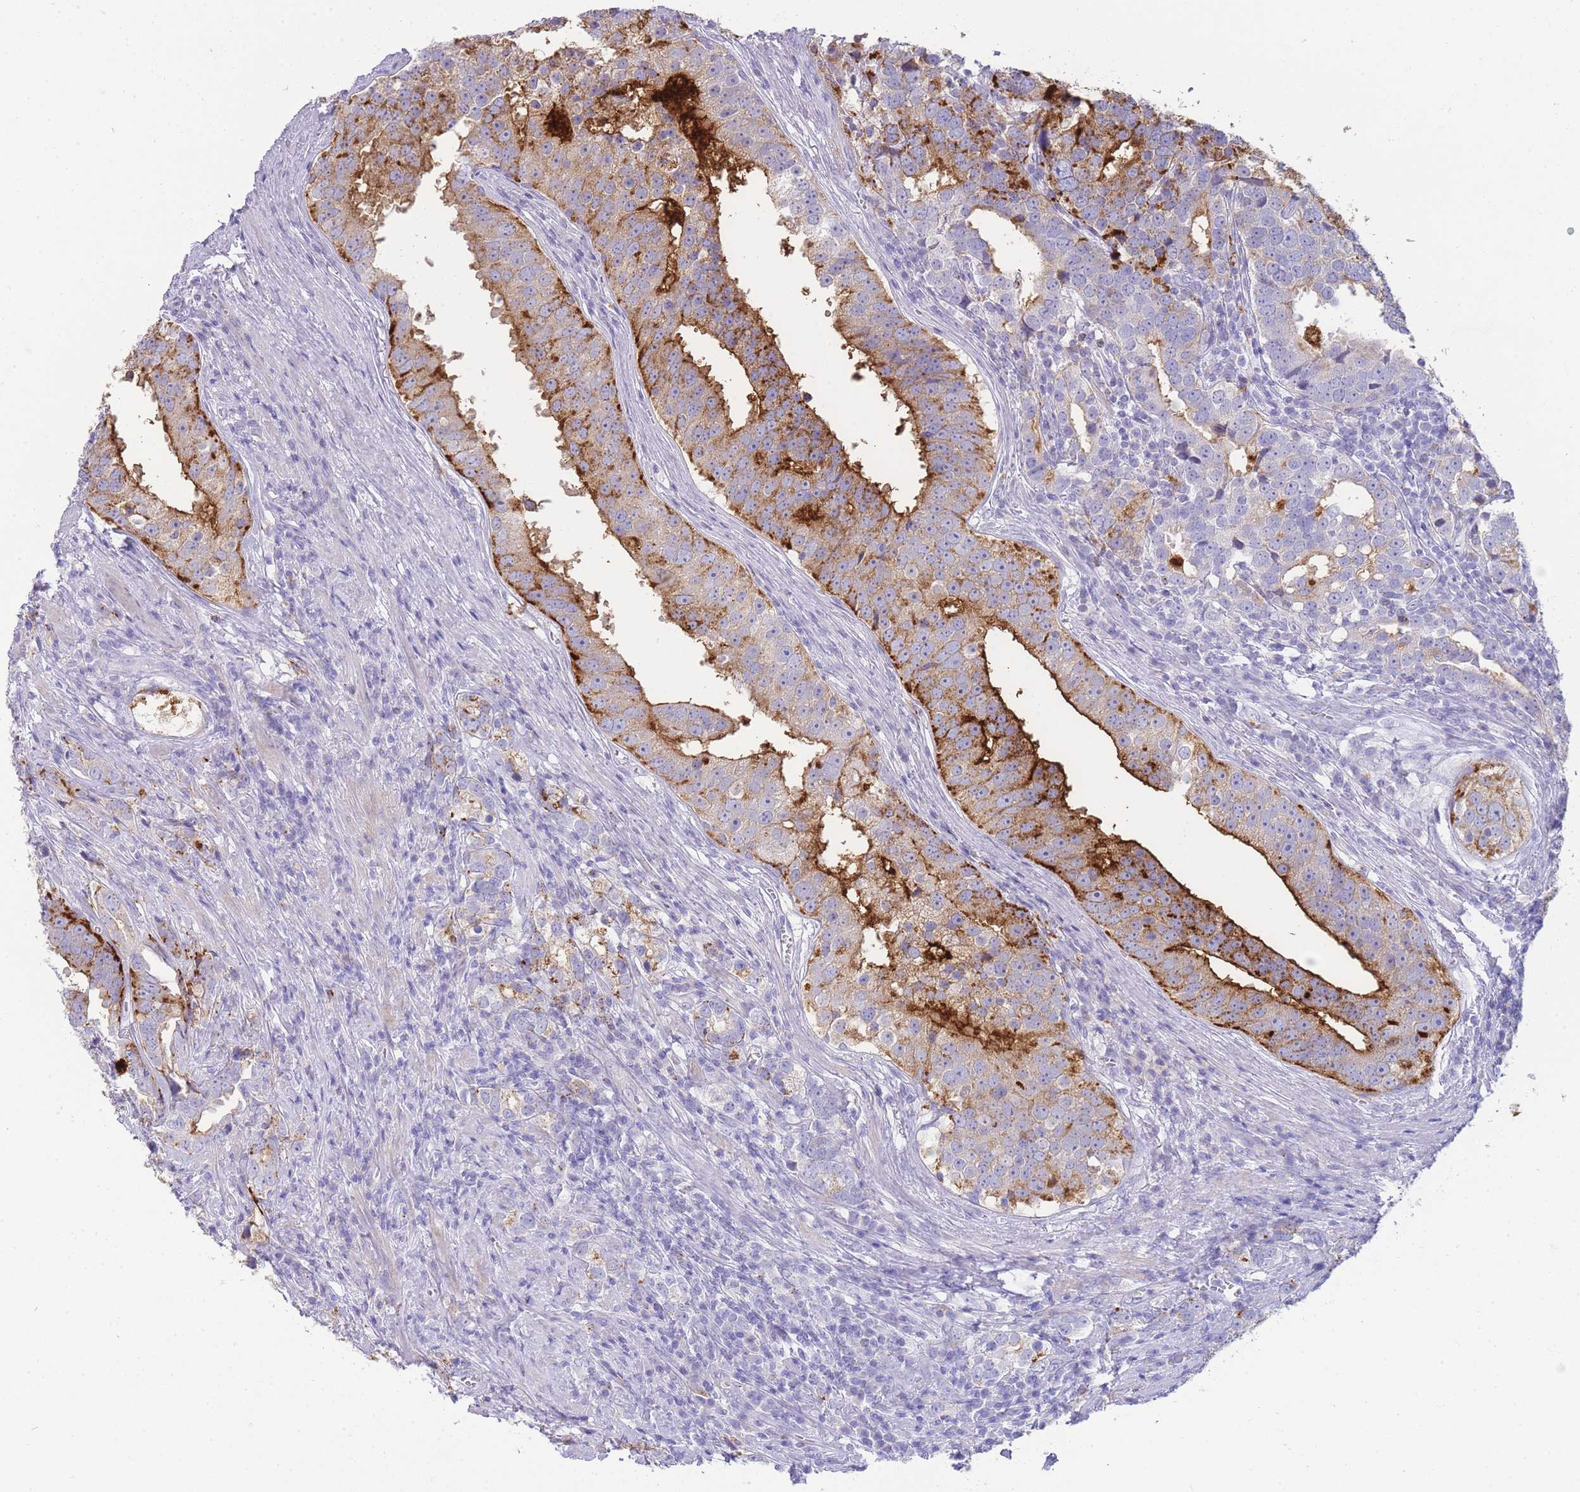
{"staining": {"intensity": "strong", "quantity": "25%-75%", "location": "cytoplasmic/membranous"}, "tissue": "prostate cancer", "cell_type": "Tumor cells", "image_type": "cancer", "snomed": [{"axis": "morphology", "description": "Adenocarcinoma, High grade"}, {"axis": "topography", "description": "Prostate"}], "caption": "Immunohistochemical staining of human adenocarcinoma (high-grade) (prostate) shows high levels of strong cytoplasmic/membranous positivity in about 25%-75% of tumor cells.", "gene": "DPP4", "patient": {"sex": "male", "age": 71}}